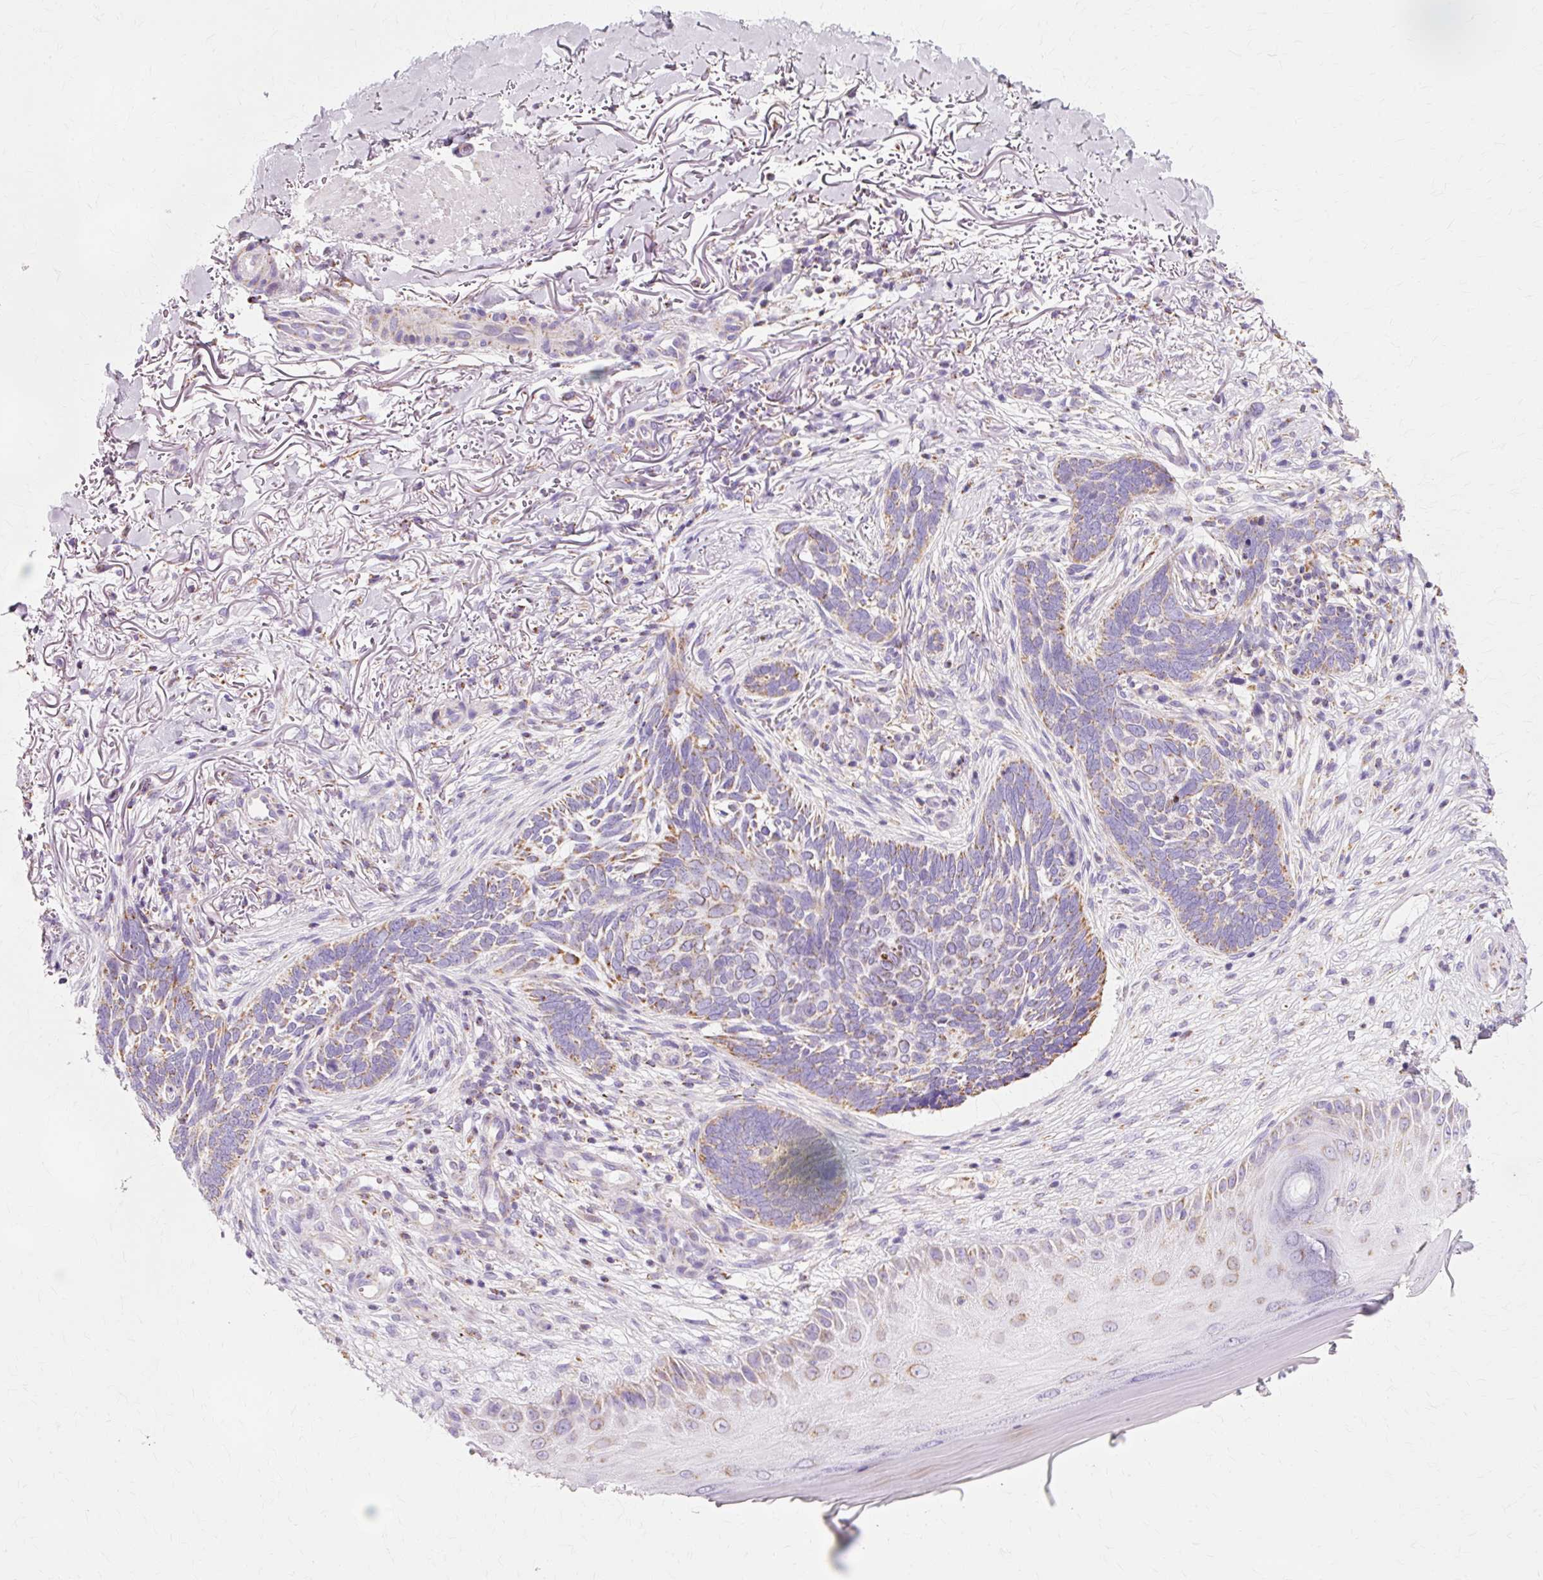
{"staining": {"intensity": "moderate", "quantity": "<25%", "location": "cytoplasmic/membranous"}, "tissue": "skin cancer", "cell_type": "Tumor cells", "image_type": "cancer", "snomed": [{"axis": "morphology", "description": "Normal tissue, NOS"}, {"axis": "morphology", "description": "Basal cell carcinoma"}, {"axis": "topography", "description": "Skin"}], "caption": "Human basal cell carcinoma (skin) stained with a protein marker reveals moderate staining in tumor cells.", "gene": "ATP5PO", "patient": {"sex": "female", "age": 67}}